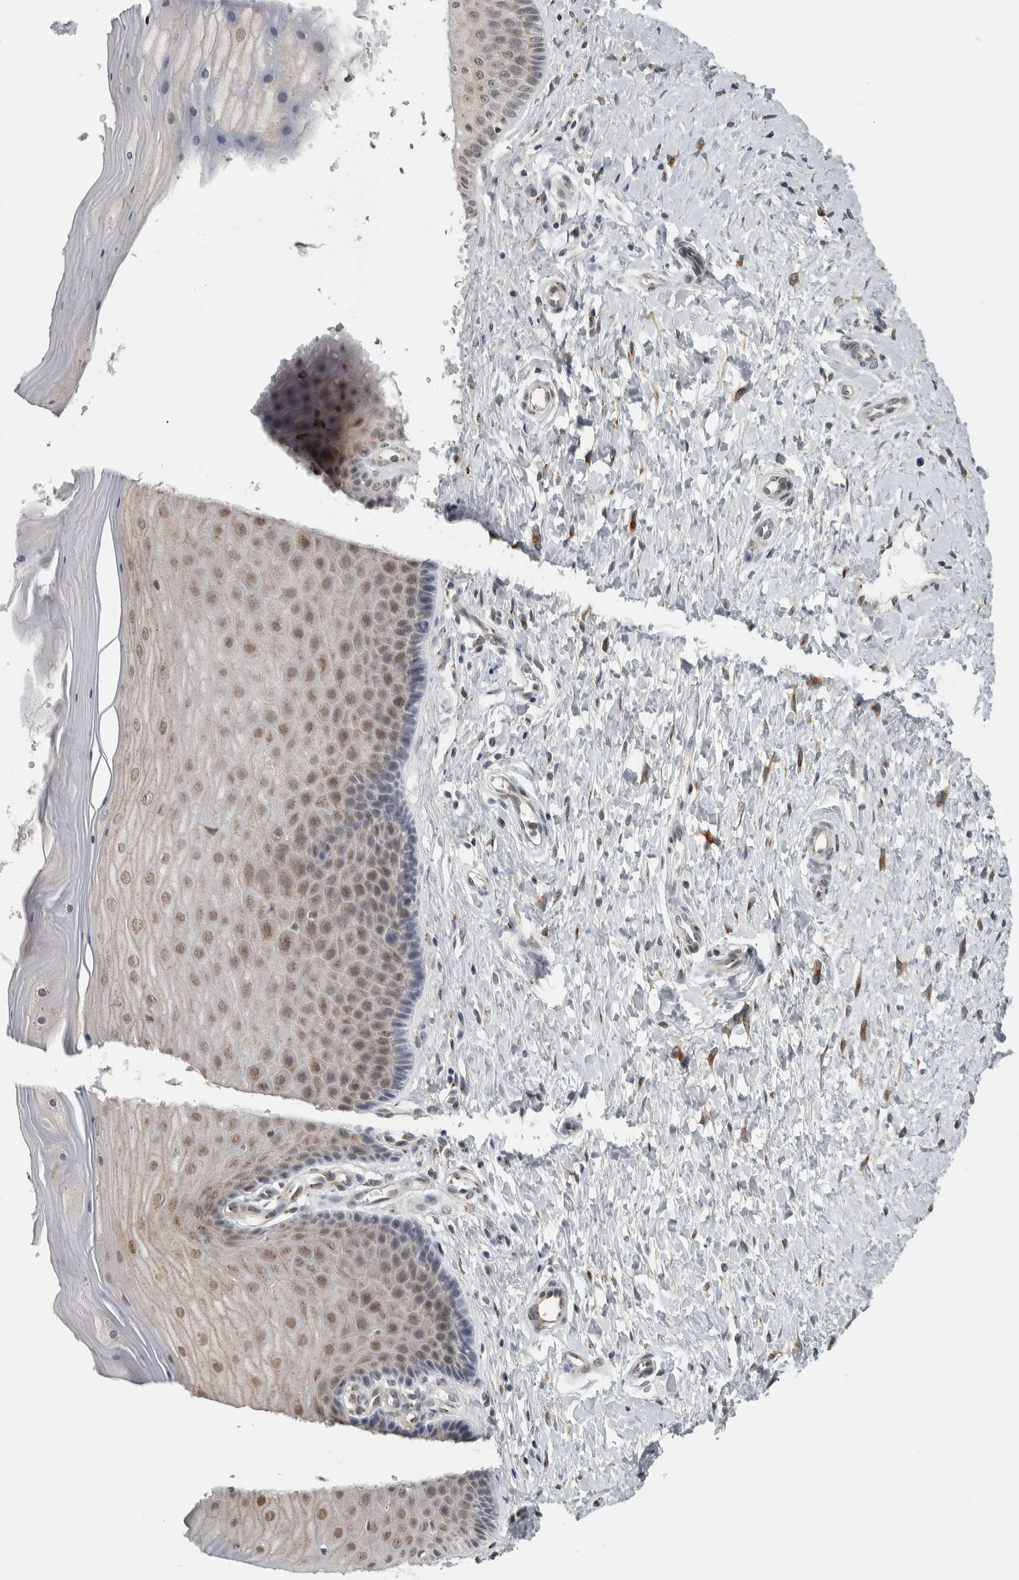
{"staining": {"intensity": "weak", "quantity": "25%-75%", "location": "cytoplasmic/membranous,nuclear"}, "tissue": "cervix", "cell_type": "Glandular cells", "image_type": "normal", "snomed": [{"axis": "morphology", "description": "Normal tissue, NOS"}, {"axis": "topography", "description": "Cervix"}], "caption": "Immunohistochemical staining of unremarkable human cervix exhibits low levels of weak cytoplasmic/membranous,nuclear expression in approximately 25%-75% of glandular cells. (DAB (3,3'-diaminobenzidine) = brown stain, brightfield microscopy at high magnification).", "gene": "ZMYND8", "patient": {"sex": "female", "age": 55}}